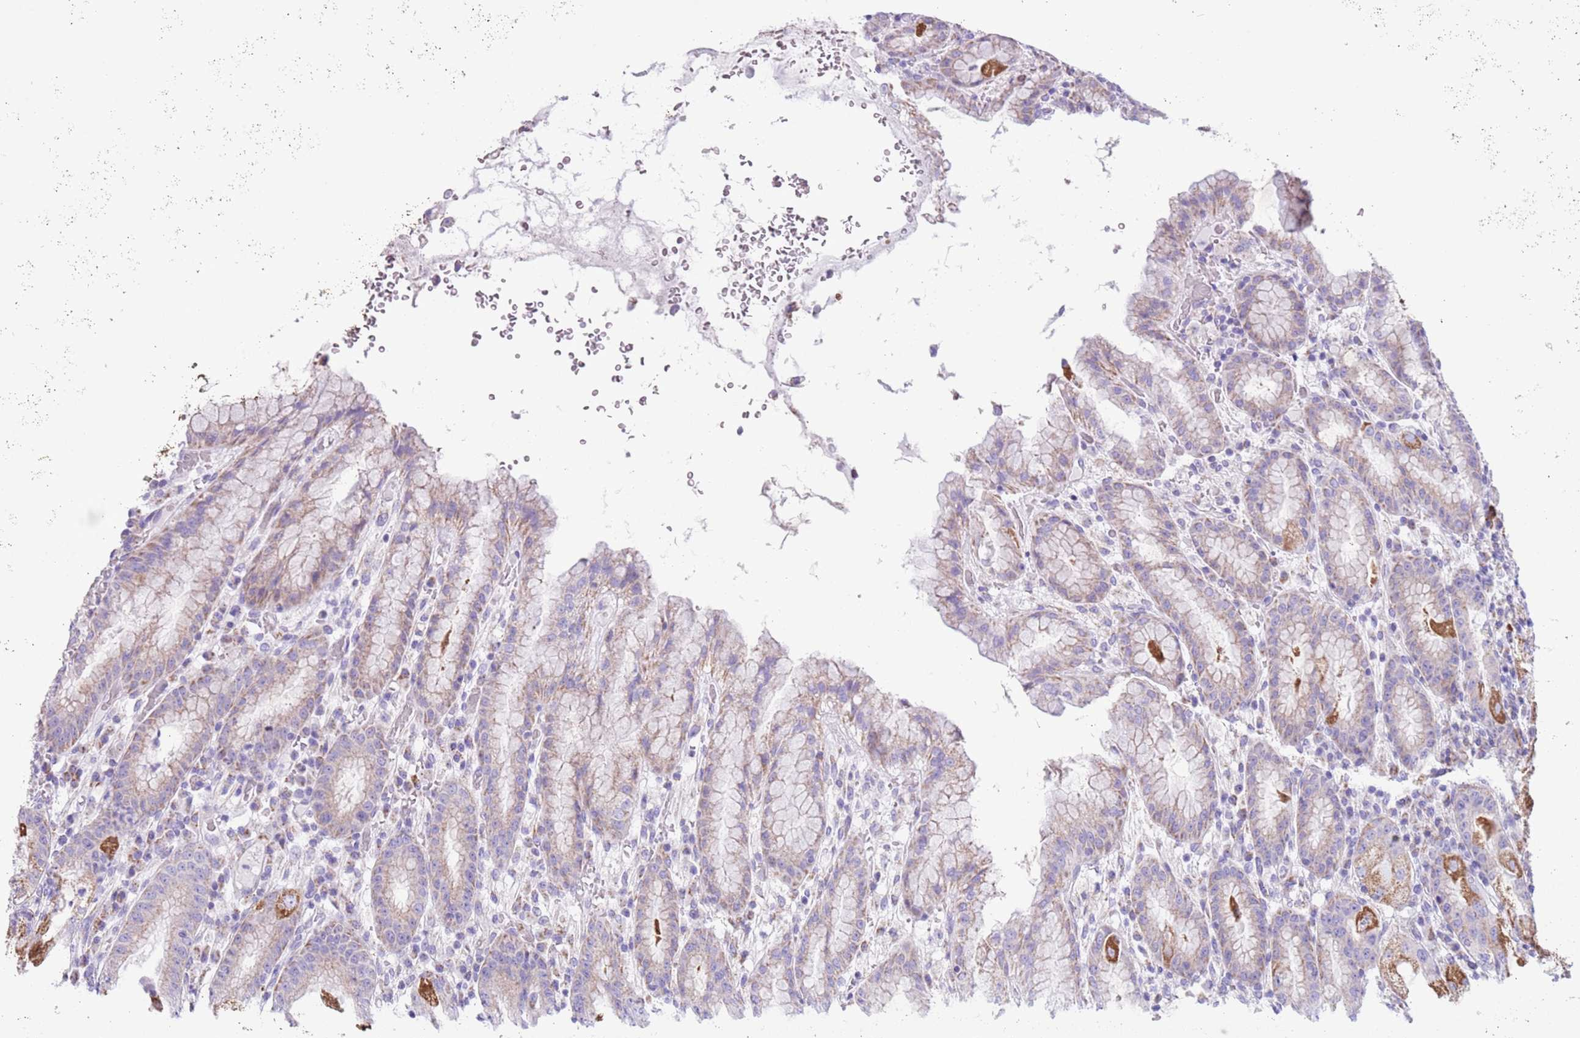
{"staining": {"intensity": "strong", "quantity": "25%-75%", "location": "cytoplasmic/membranous"}, "tissue": "stomach", "cell_type": "Glandular cells", "image_type": "normal", "snomed": [{"axis": "morphology", "description": "Normal tissue, NOS"}, {"axis": "topography", "description": "Stomach, upper"}], "caption": "Immunohistochemical staining of normal human stomach reveals 25%-75% levels of strong cytoplasmic/membranous protein staining in about 25%-75% of glandular cells. The protein is stained brown, and the nuclei are stained in blue (DAB (3,3'-diaminobenzidine) IHC with brightfield microscopy, high magnification).", "gene": "MOCOS", "patient": {"sex": "male", "age": 52}}